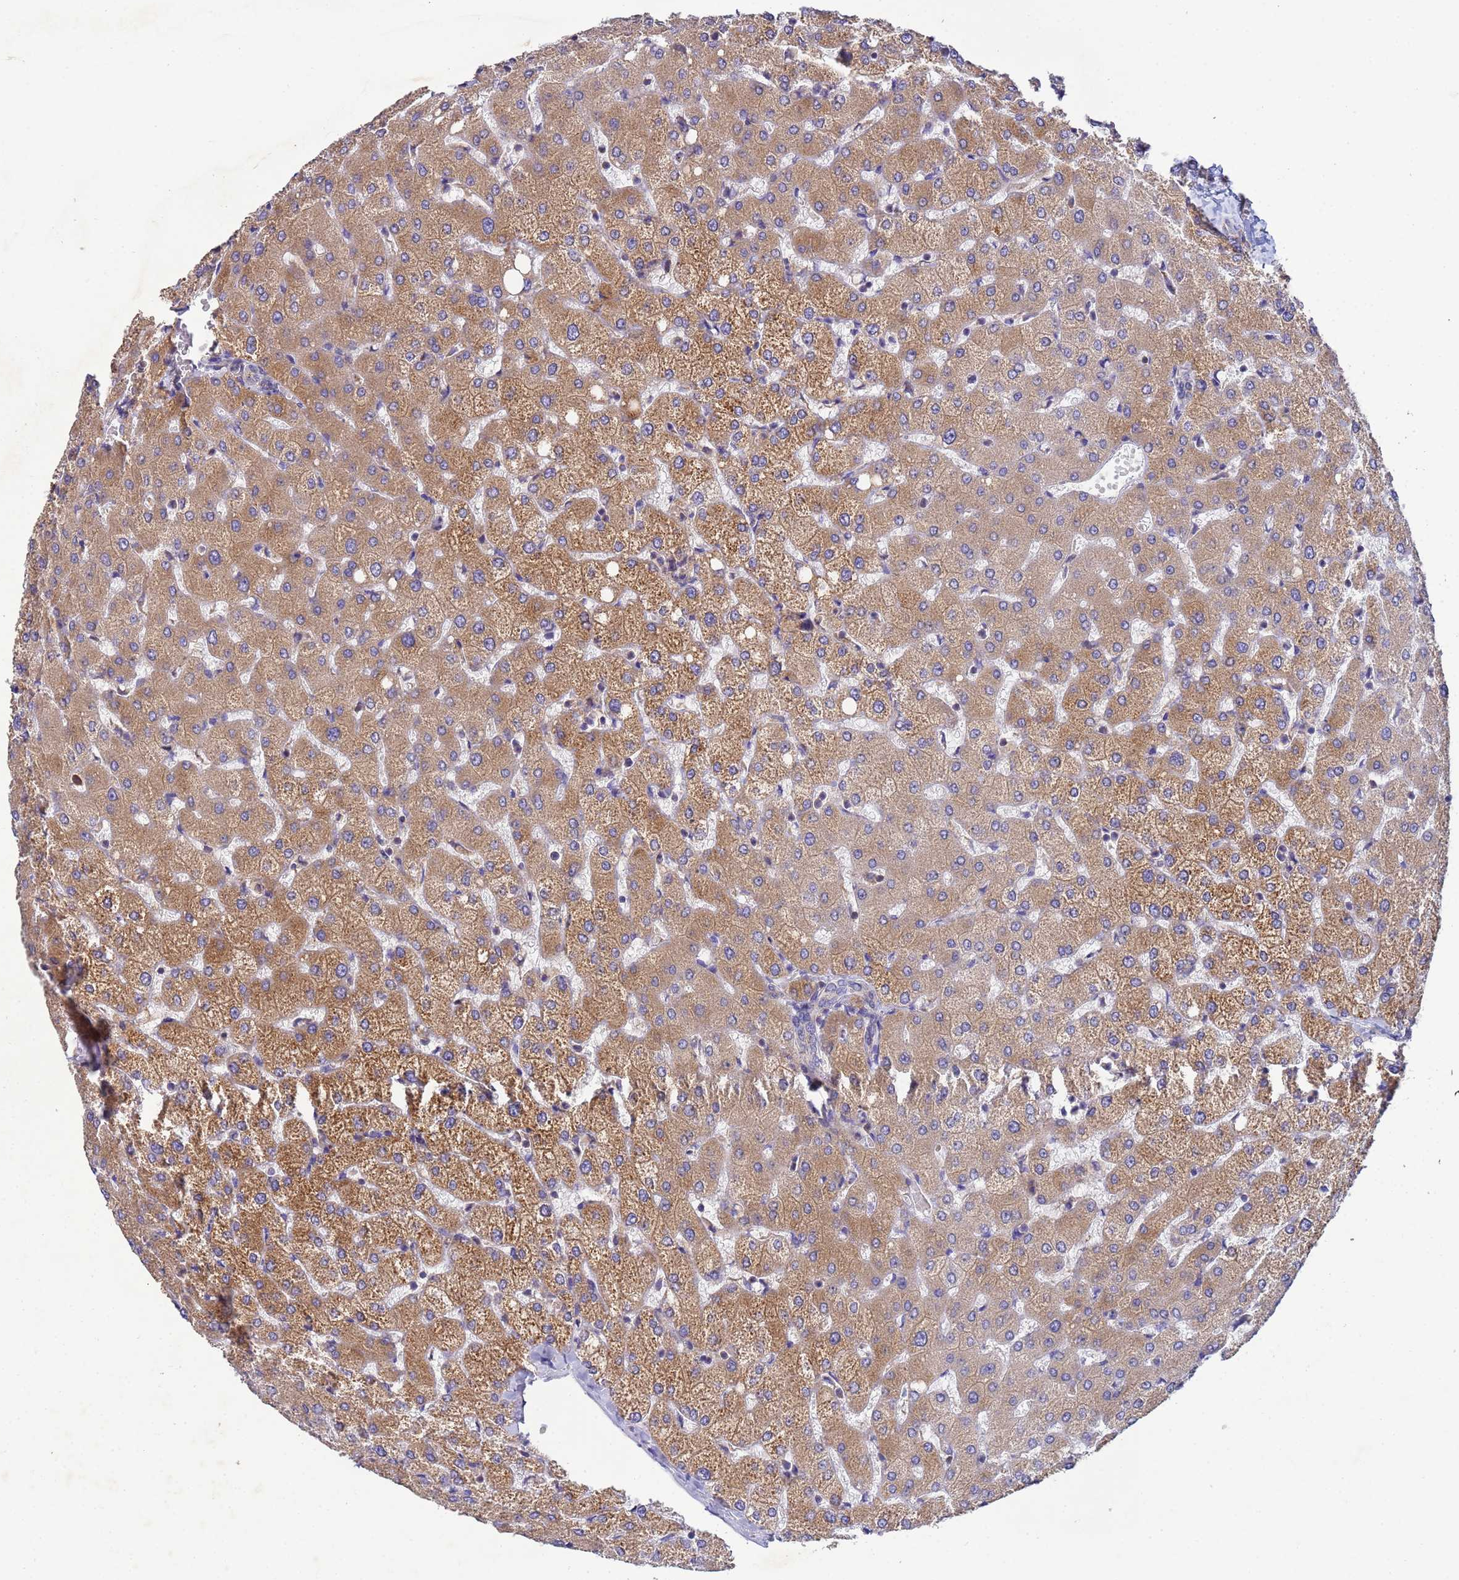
{"staining": {"intensity": "negative", "quantity": "none", "location": "none"}, "tissue": "liver", "cell_type": "Cholangiocytes", "image_type": "normal", "snomed": [{"axis": "morphology", "description": "Normal tissue, NOS"}, {"axis": "topography", "description": "Liver"}], "caption": "High power microscopy photomicrograph of an immunohistochemistry (IHC) micrograph of benign liver, revealing no significant positivity in cholangiocytes.", "gene": "CDC34", "patient": {"sex": "female", "age": 54}}